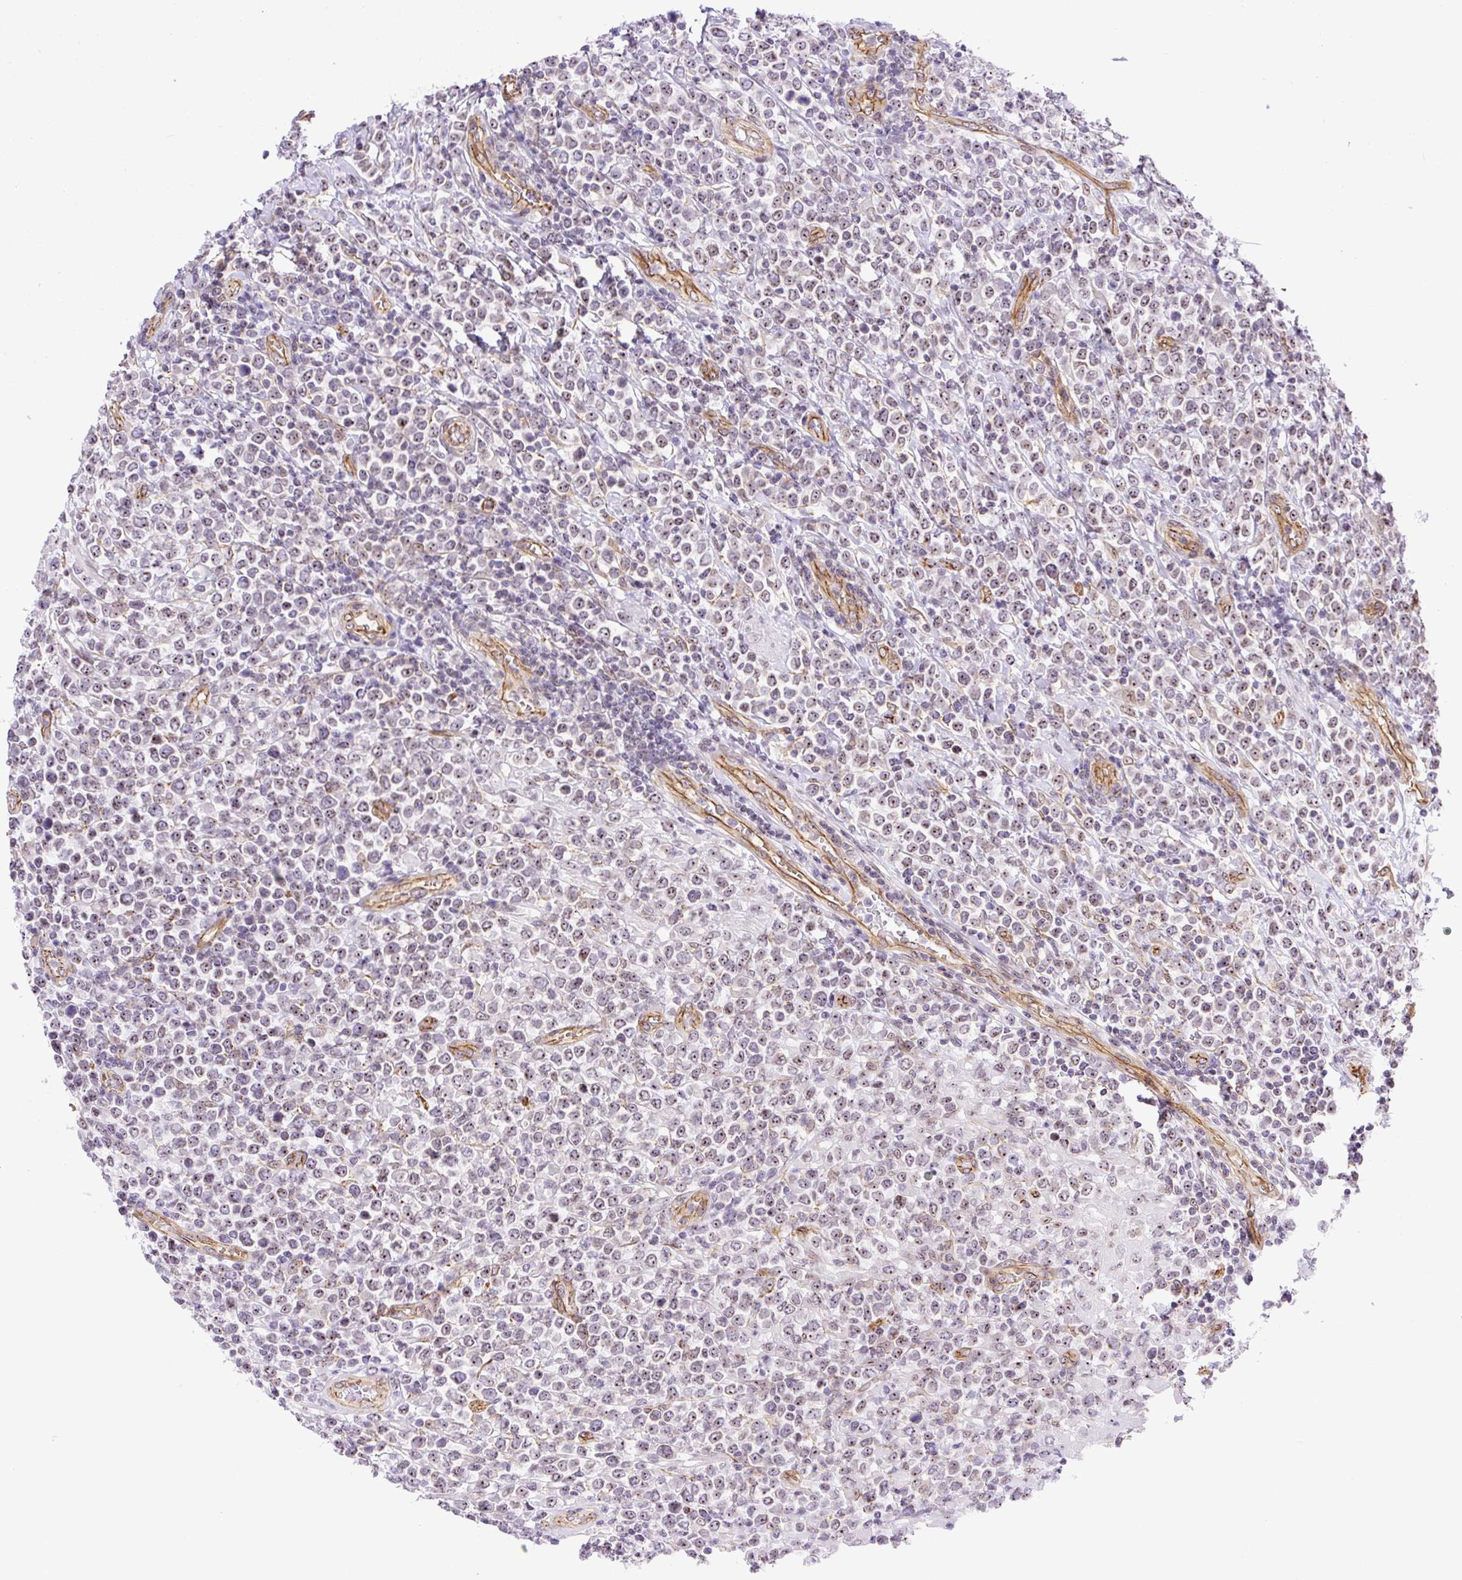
{"staining": {"intensity": "negative", "quantity": "none", "location": "none"}, "tissue": "lymphoma", "cell_type": "Tumor cells", "image_type": "cancer", "snomed": [{"axis": "morphology", "description": "Malignant lymphoma, non-Hodgkin's type, High grade"}, {"axis": "topography", "description": "Soft tissue"}], "caption": "The IHC photomicrograph has no significant expression in tumor cells of high-grade malignant lymphoma, non-Hodgkin's type tissue.", "gene": "MYO5C", "patient": {"sex": "female", "age": 56}}